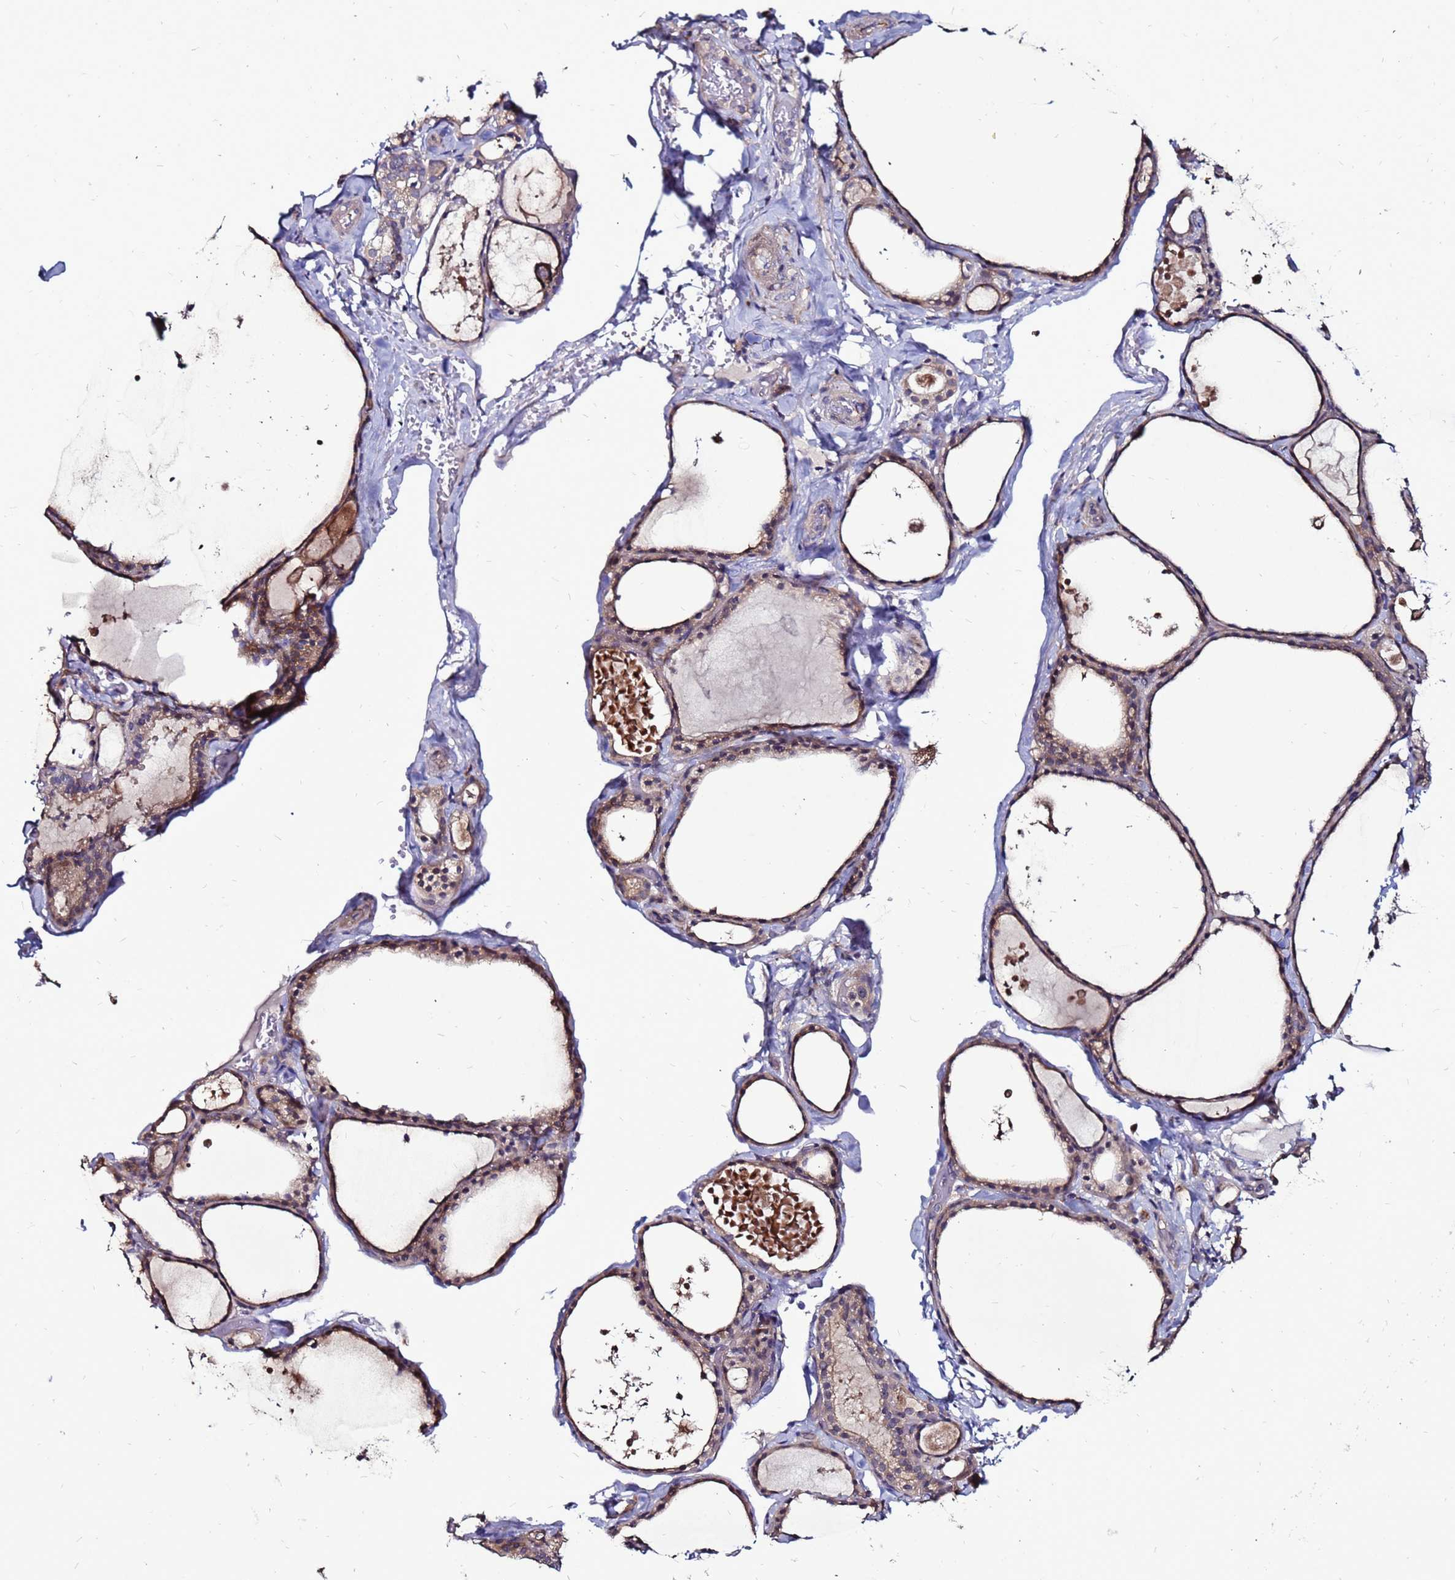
{"staining": {"intensity": "moderate", "quantity": "25%-75%", "location": "cytoplasmic/membranous"}, "tissue": "thyroid gland", "cell_type": "Glandular cells", "image_type": "normal", "snomed": [{"axis": "morphology", "description": "Normal tissue, NOS"}, {"axis": "topography", "description": "Thyroid gland"}], "caption": "Thyroid gland stained for a protein displays moderate cytoplasmic/membranous positivity in glandular cells. Nuclei are stained in blue.", "gene": "GPN3", "patient": {"sex": "male", "age": 56}}